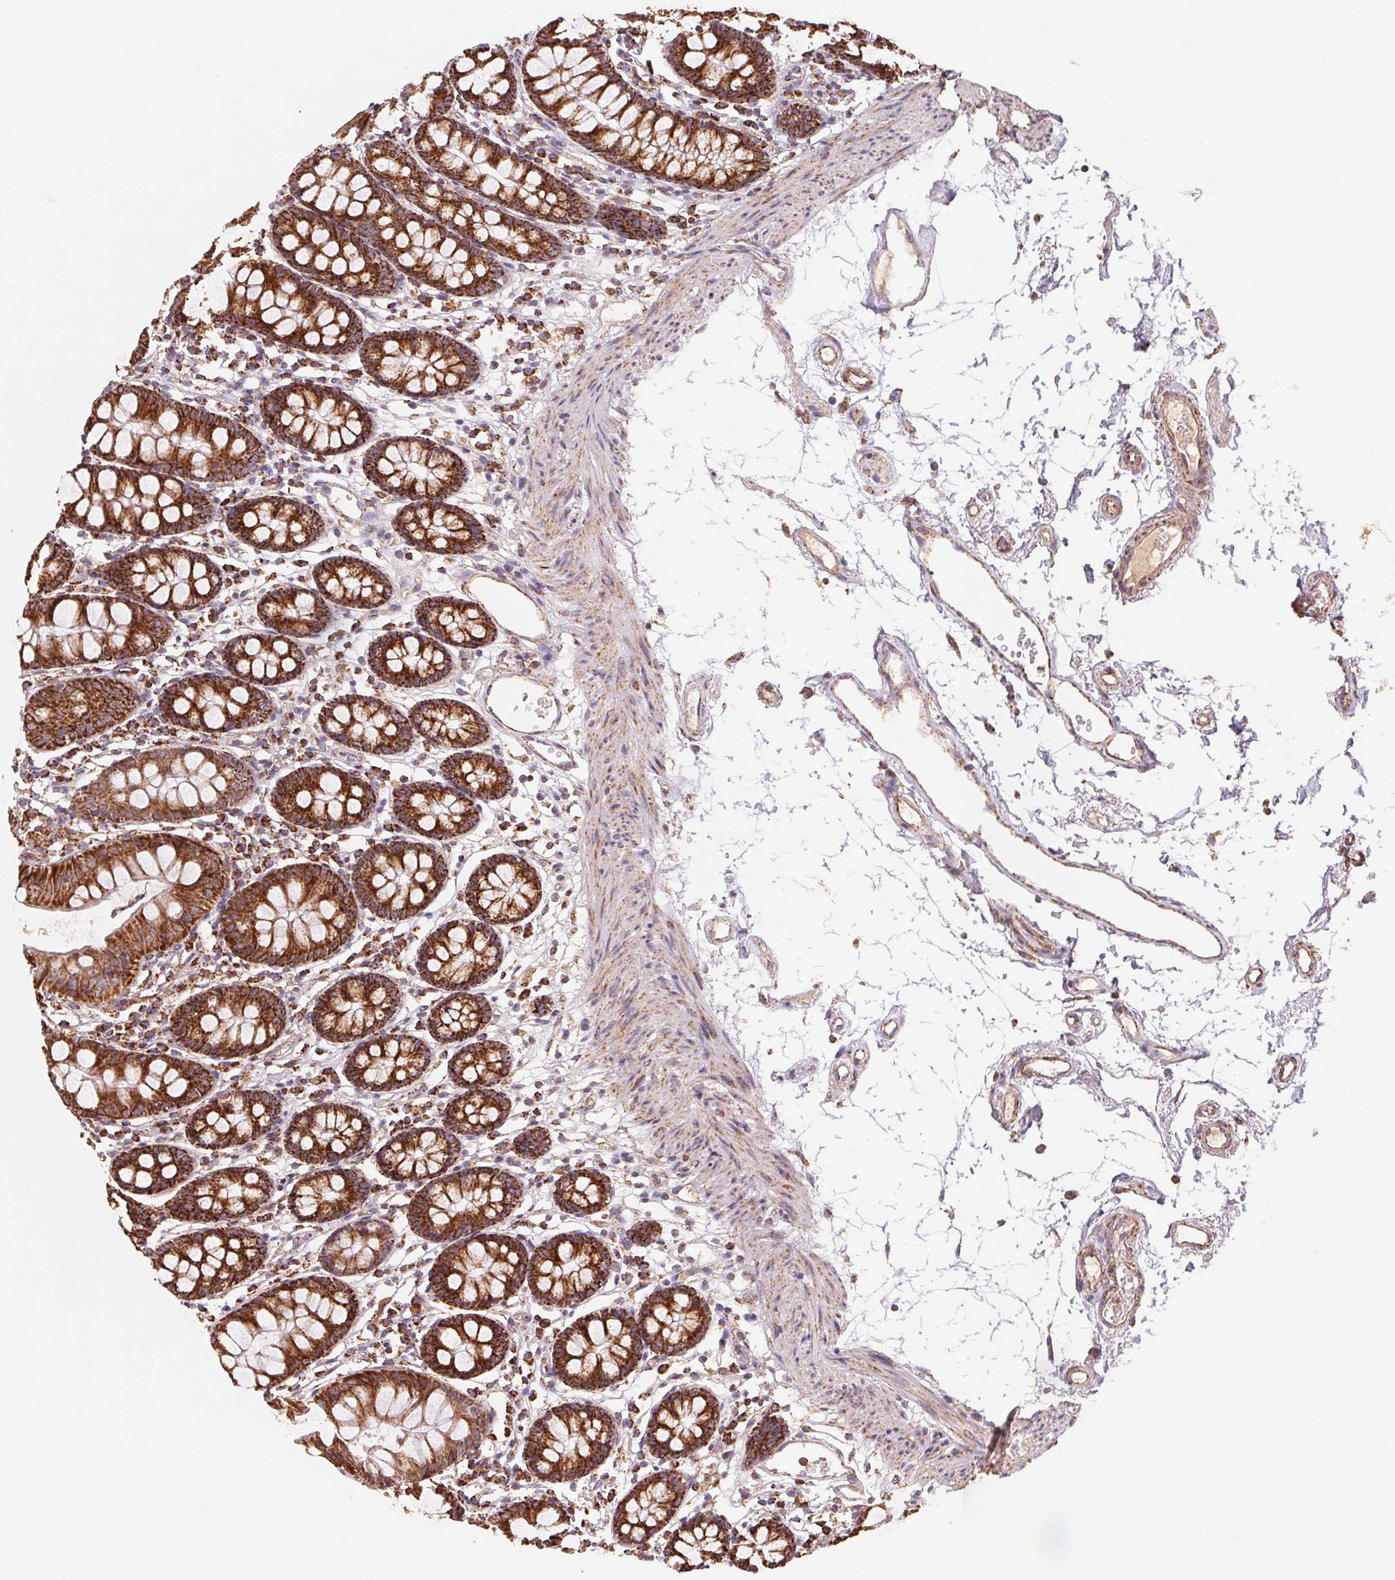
{"staining": {"intensity": "moderate", "quantity": ">75%", "location": "cytoplasmic/membranous"}, "tissue": "colon", "cell_type": "Endothelial cells", "image_type": "normal", "snomed": [{"axis": "morphology", "description": "Normal tissue, NOS"}, {"axis": "topography", "description": "Colon"}], "caption": "Colon stained with DAB (3,3'-diaminobenzidine) immunohistochemistry (IHC) shows medium levels of moderate cytoplasmic/membranous expression in about >75% of endothelial cells. (Stains: DAB (3,3'-diaminobenzidine) in brown, nuclei in blue, Microscopy: brightfield microscopy at high magnification).", "gene": "NDUFS2", "patient": {"sex": "female", "age": 84}}